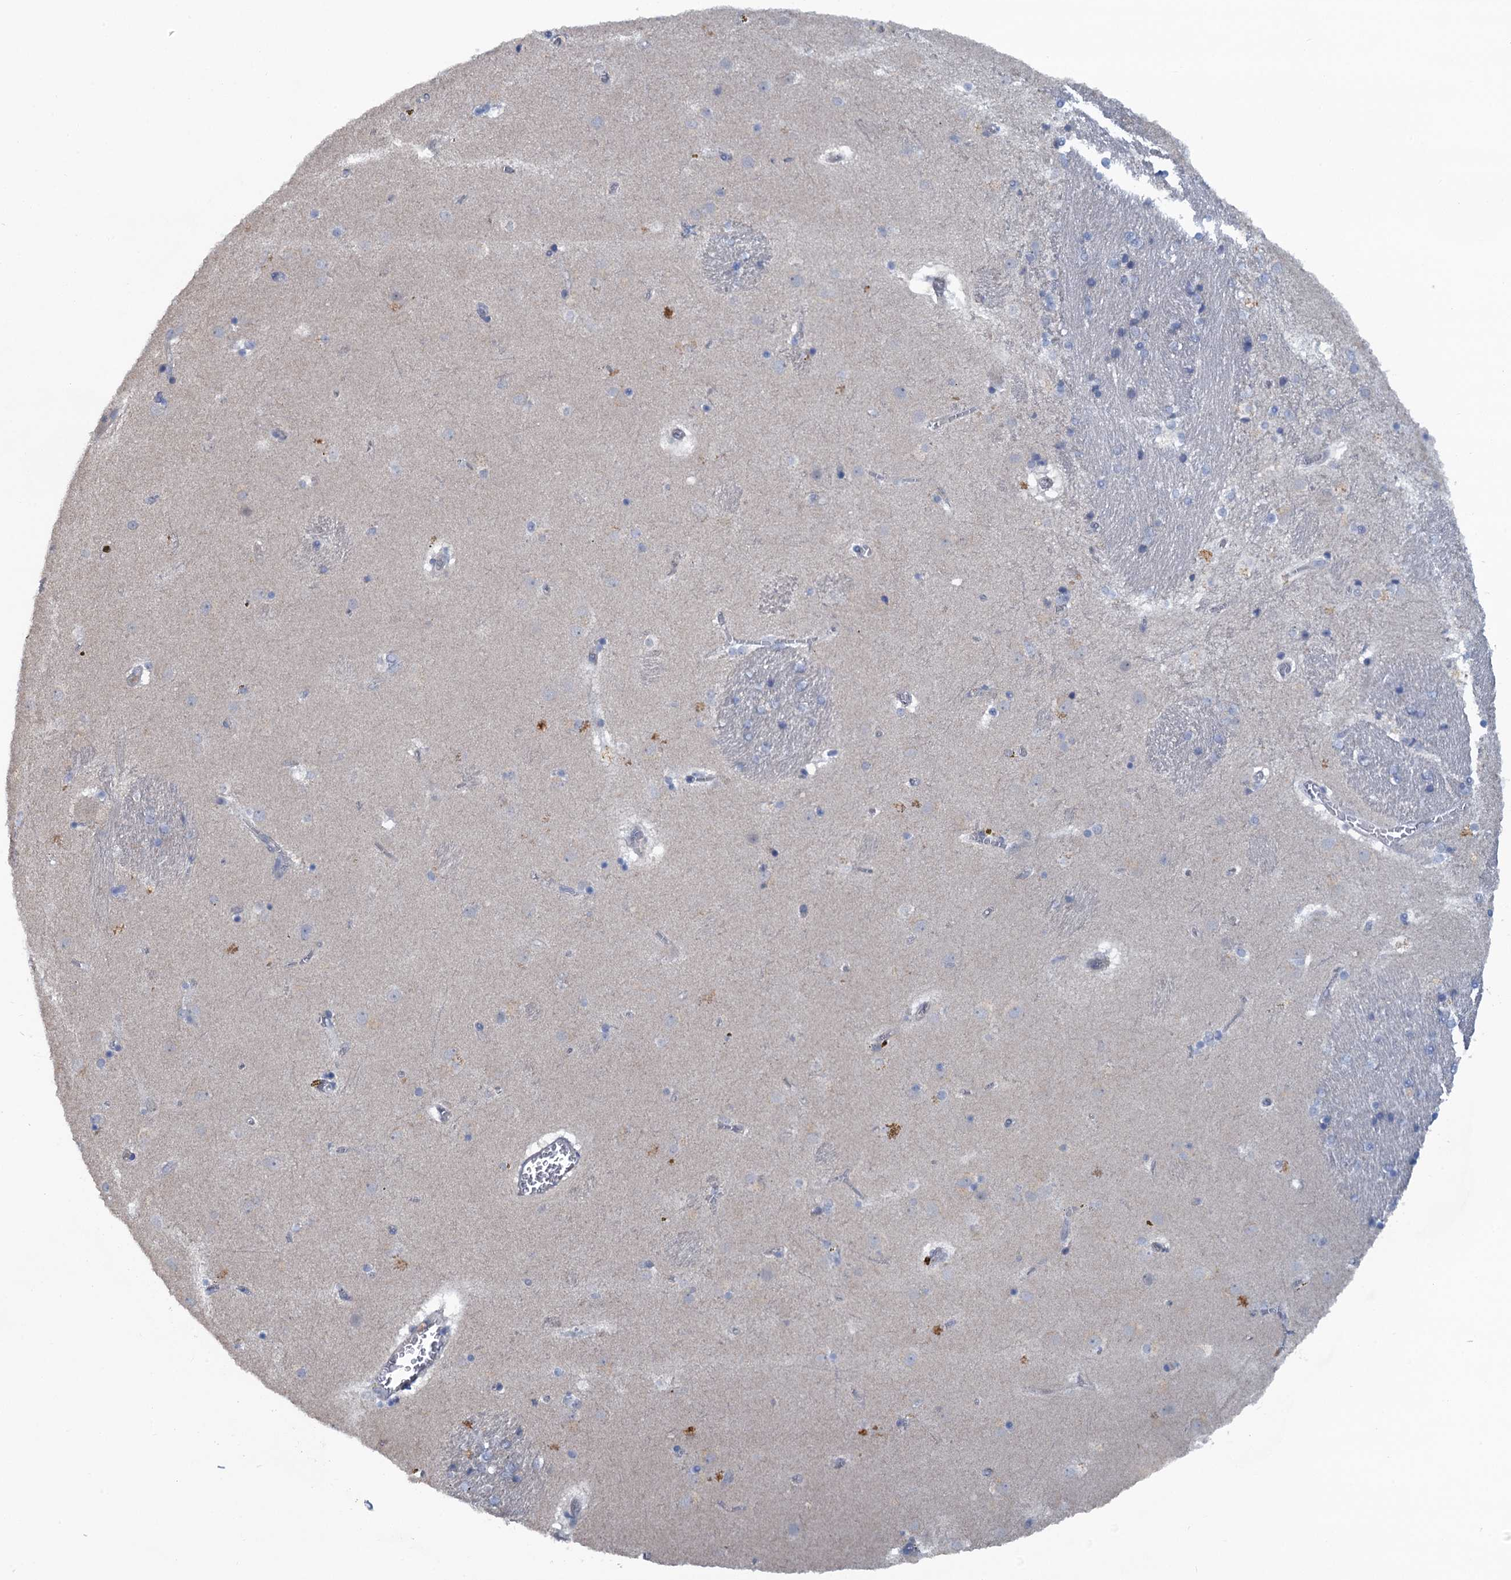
{"staining": {"intensity": "negative", "quantity": "none", "location": "none"}, "tissue": "caudate", "cell_type": "Glial cells", "image_type": "normal", "snomed": [{"axis": "morphology", "description": "Normal tissue, NOS"}, {"axis": "topography", "description": "Lateral ventricle wall"}], "caption": "Immunohistochemistry (IHC) histopathology image of normal caudate stained for a protein (brown), which demonstrates no positivity in glial cells.", "gene": "MYO16", "patient": {"sex": "male", "age": 70}}